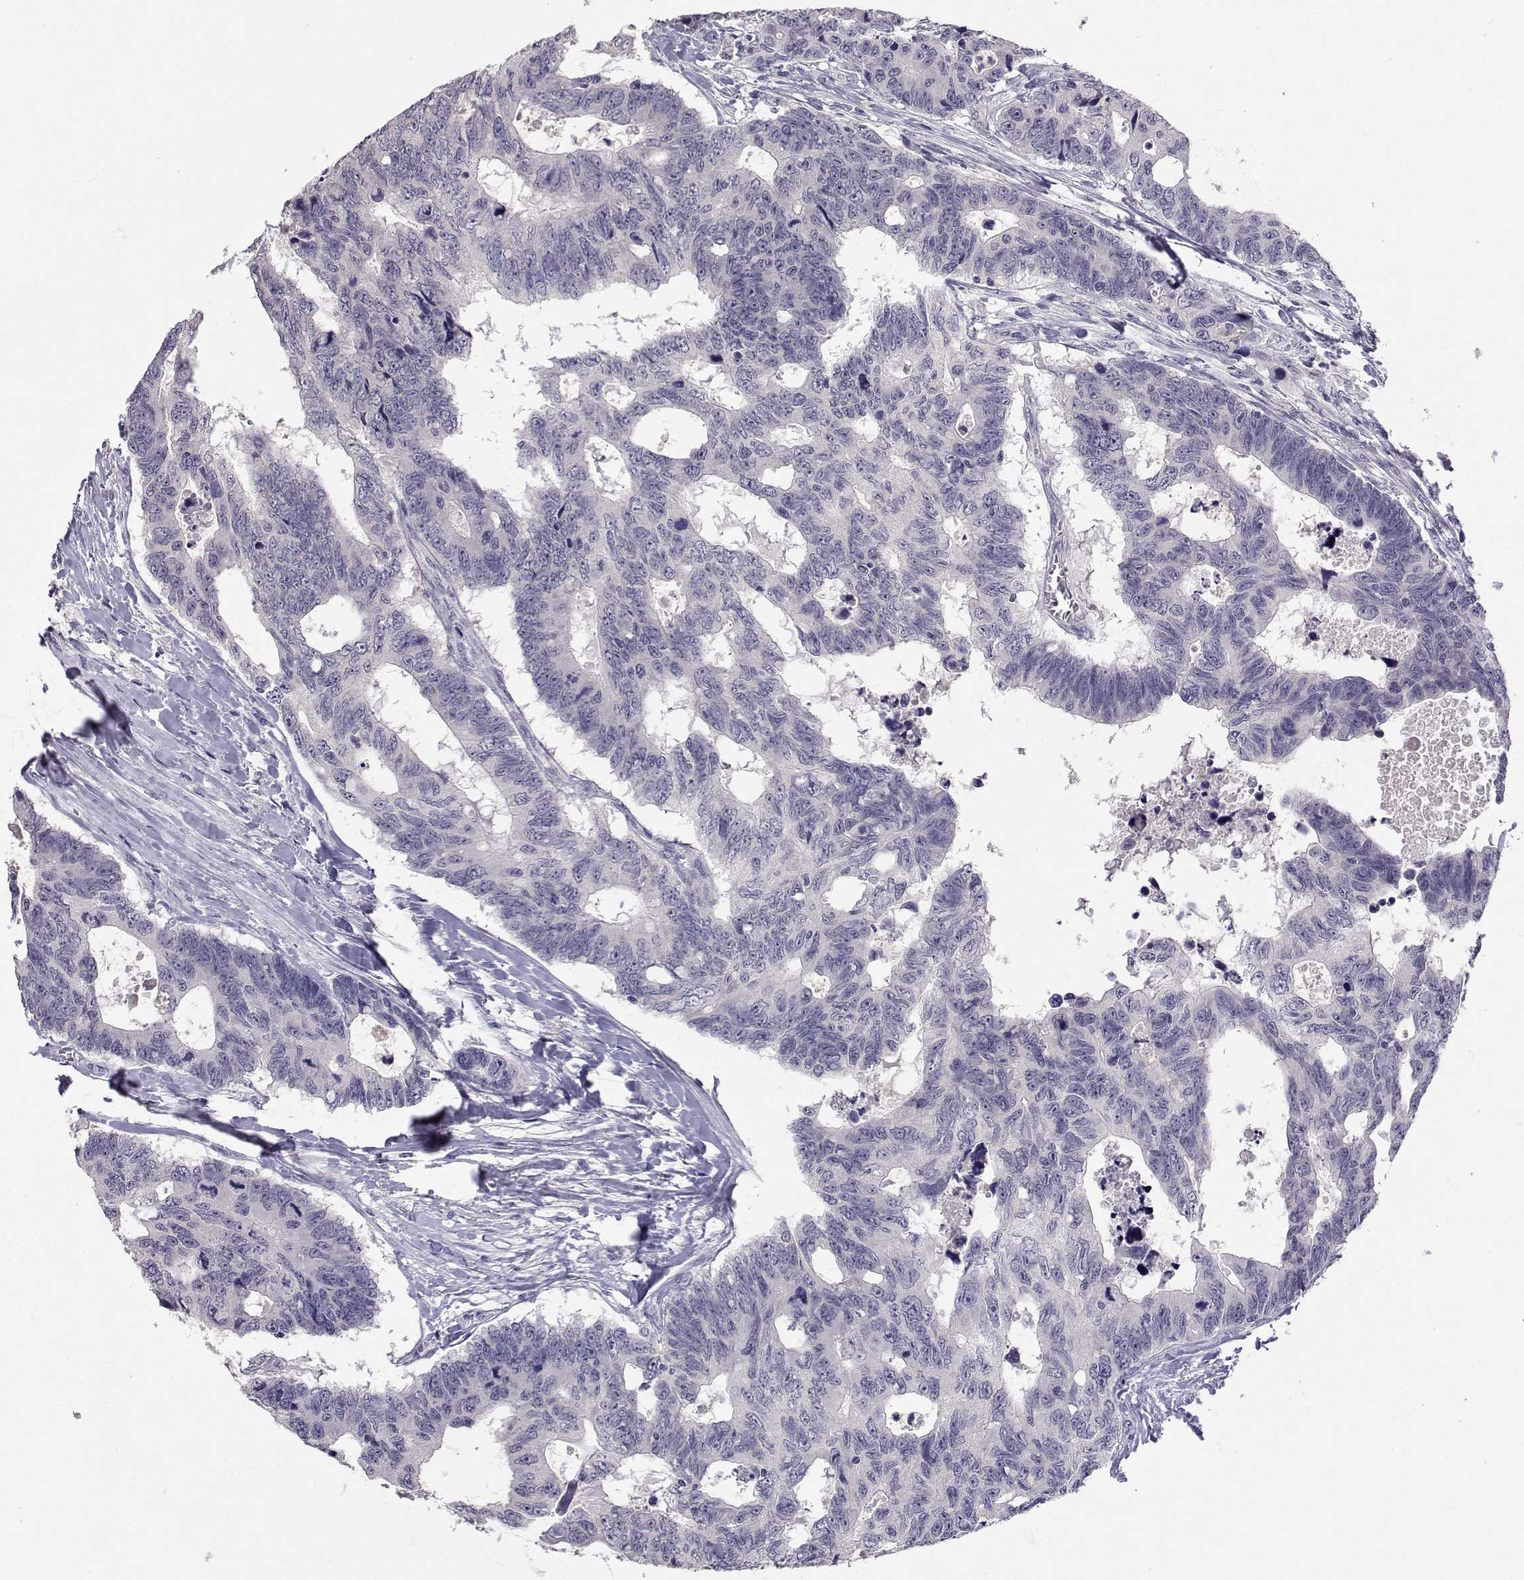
{"staining": {"intensity": "negative", "quantity": "none", "location": "none"}, "tissue": "colorectal cancer", "cell_type": "Tumor cells", "image_type": "cancer", "snomed": [{"axis": "morphology", "description": "Adenocarcinoma, NOS"}, {"axis": "topography", "description": "Colon"}], "caption": "IHC histopathology image of neoplastic tissue: human colorectal cancer (adenocarcinoma) stained with DAB reveals no significant protein positivity in tumor cells.", "gene": "SLC6A3", "patient": {"sex": "female", "age": 77}}